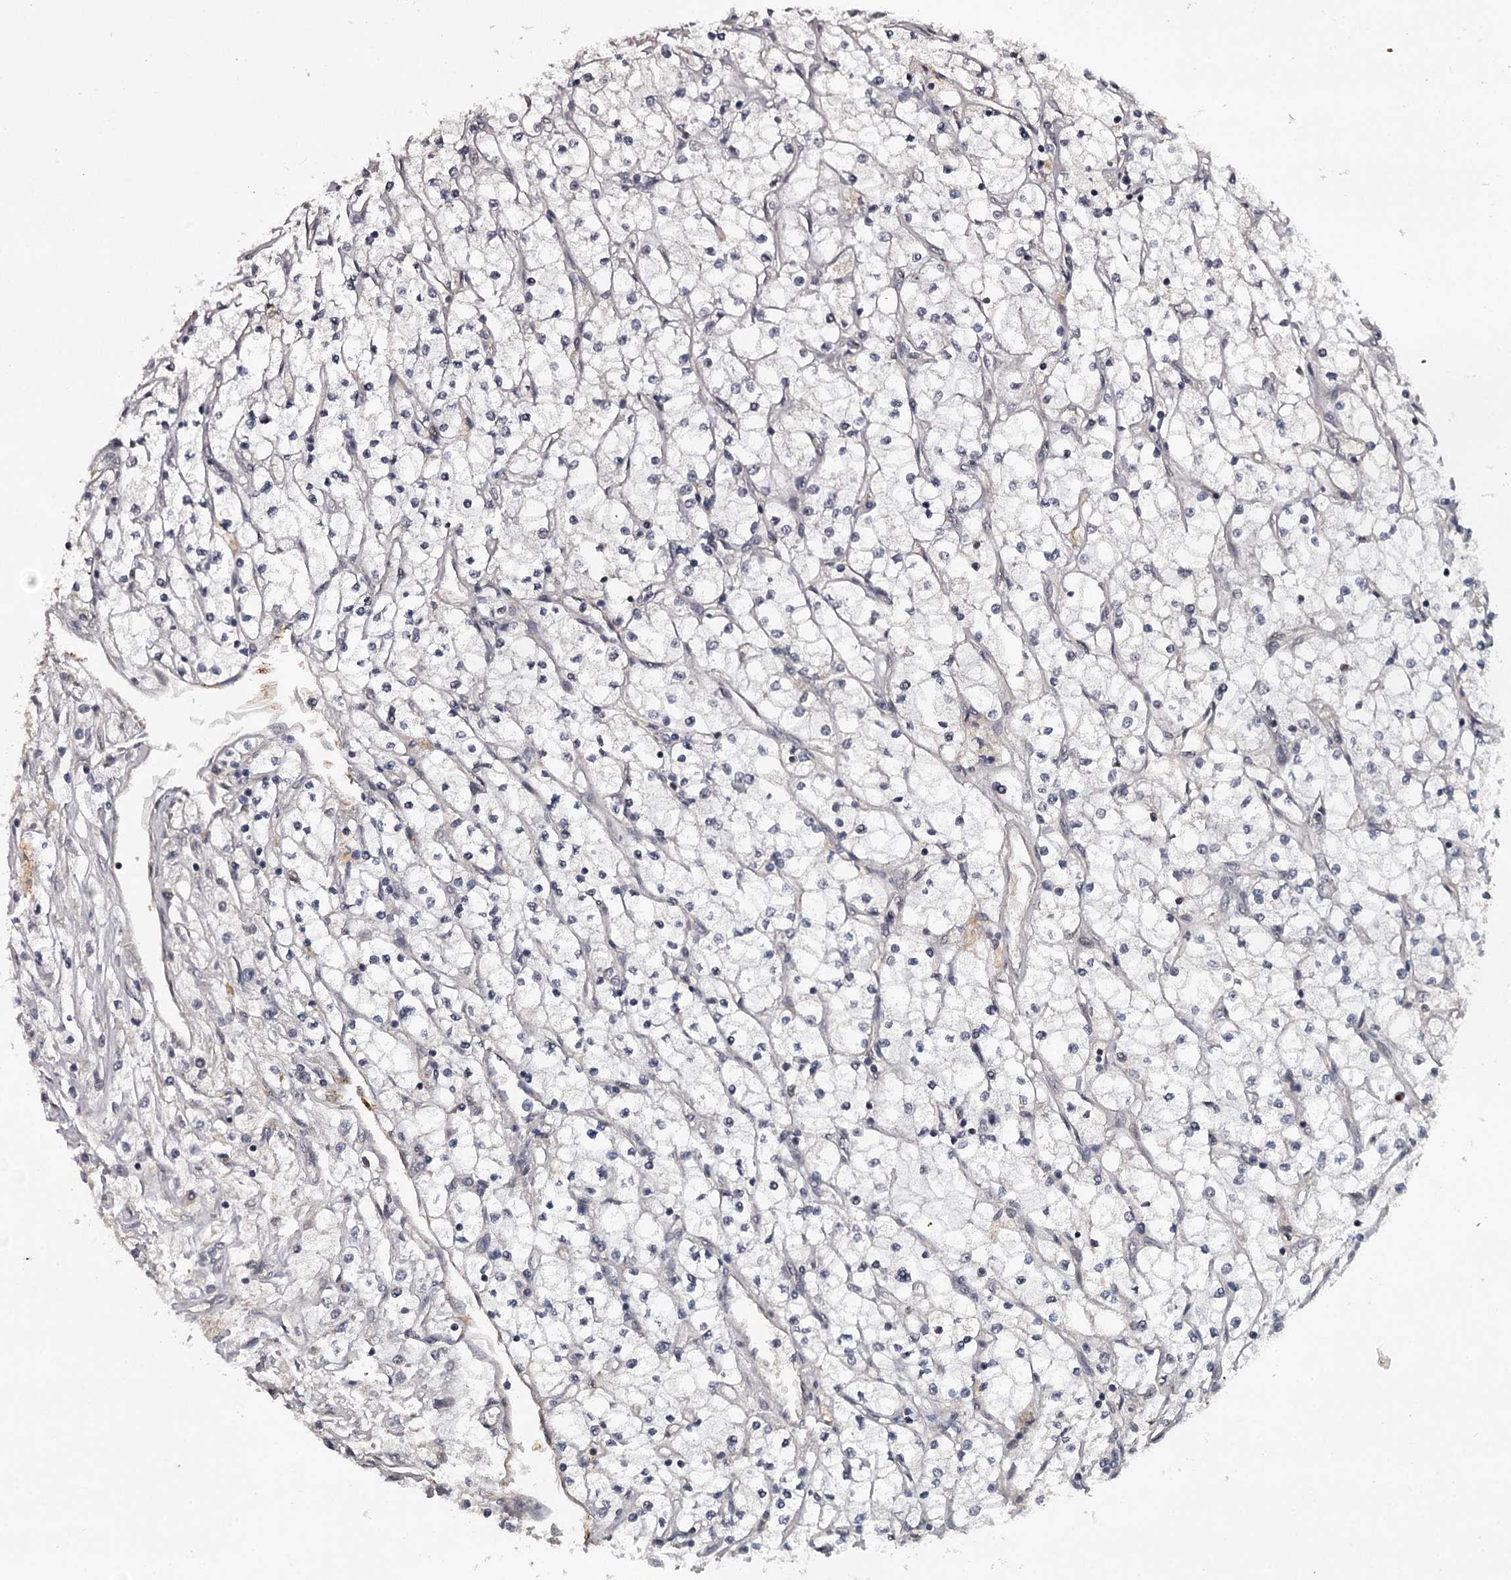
{"staining": {"intensity": "negative", "quantity": "none", "location": "none"}, "tissue": "renal cancer", "cell_type": "Tumor cells", "image_type": "cancer", "snomed": [{"axis": "morphology", "description": "Adenocarcinoma, NOS"}, {"axis": "topography", "description": "Kidney"}], "caption": "Immunohistochemistry (IHC) histopathology image of human renal cancer stained for a protein (brown), which shows no positivity in tumor cells. (Stains: DAB IHC with hematoxylin counter stain, Microscopy: brightfield microscopy at high magnification).", "gene": "RNF44", "patient": {"sex": "male", "age": 80}}